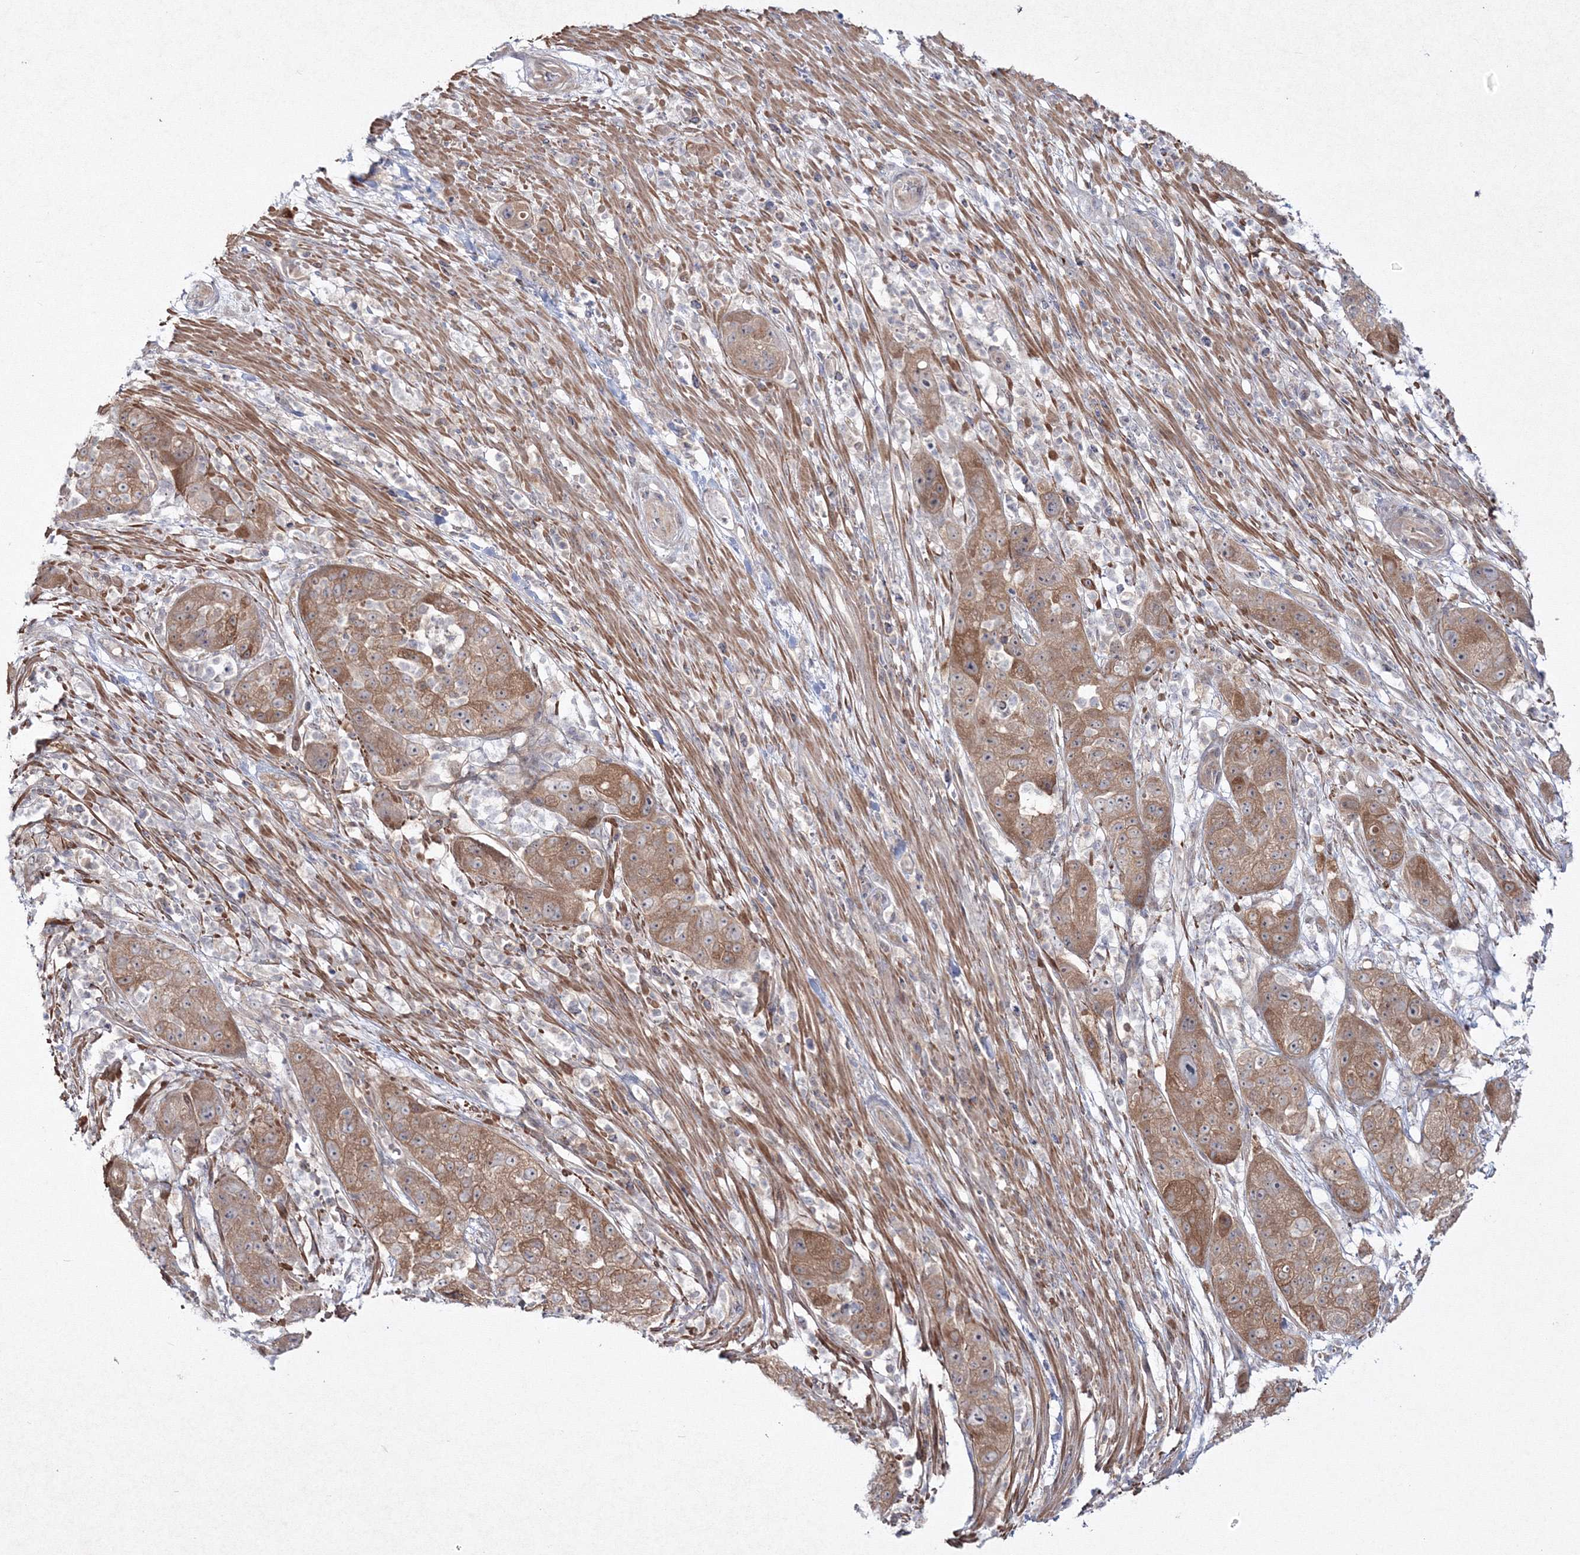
{"staining": {"intensity": "moderate", "quantity": ">75%", "location": "cytoplasmic/membranous"}, "tissue": "pancreatic cancer", "cell_type": "Tumor cells", "image_type": "cancer", "snomed": [{"axis": "morphology", "description": "Adenocarcinoma, NOS"}, {"axis": "topography", "description": "Pancreas"}], "caption": "This image displays IHC staining of pancreatic adenocarcinoma, with medium moderate cytoplasmic/membranous expression in approximately >75% of tumor cells.", "gene": "IPMK", "patient": {"sex": "female", "age": 78}}